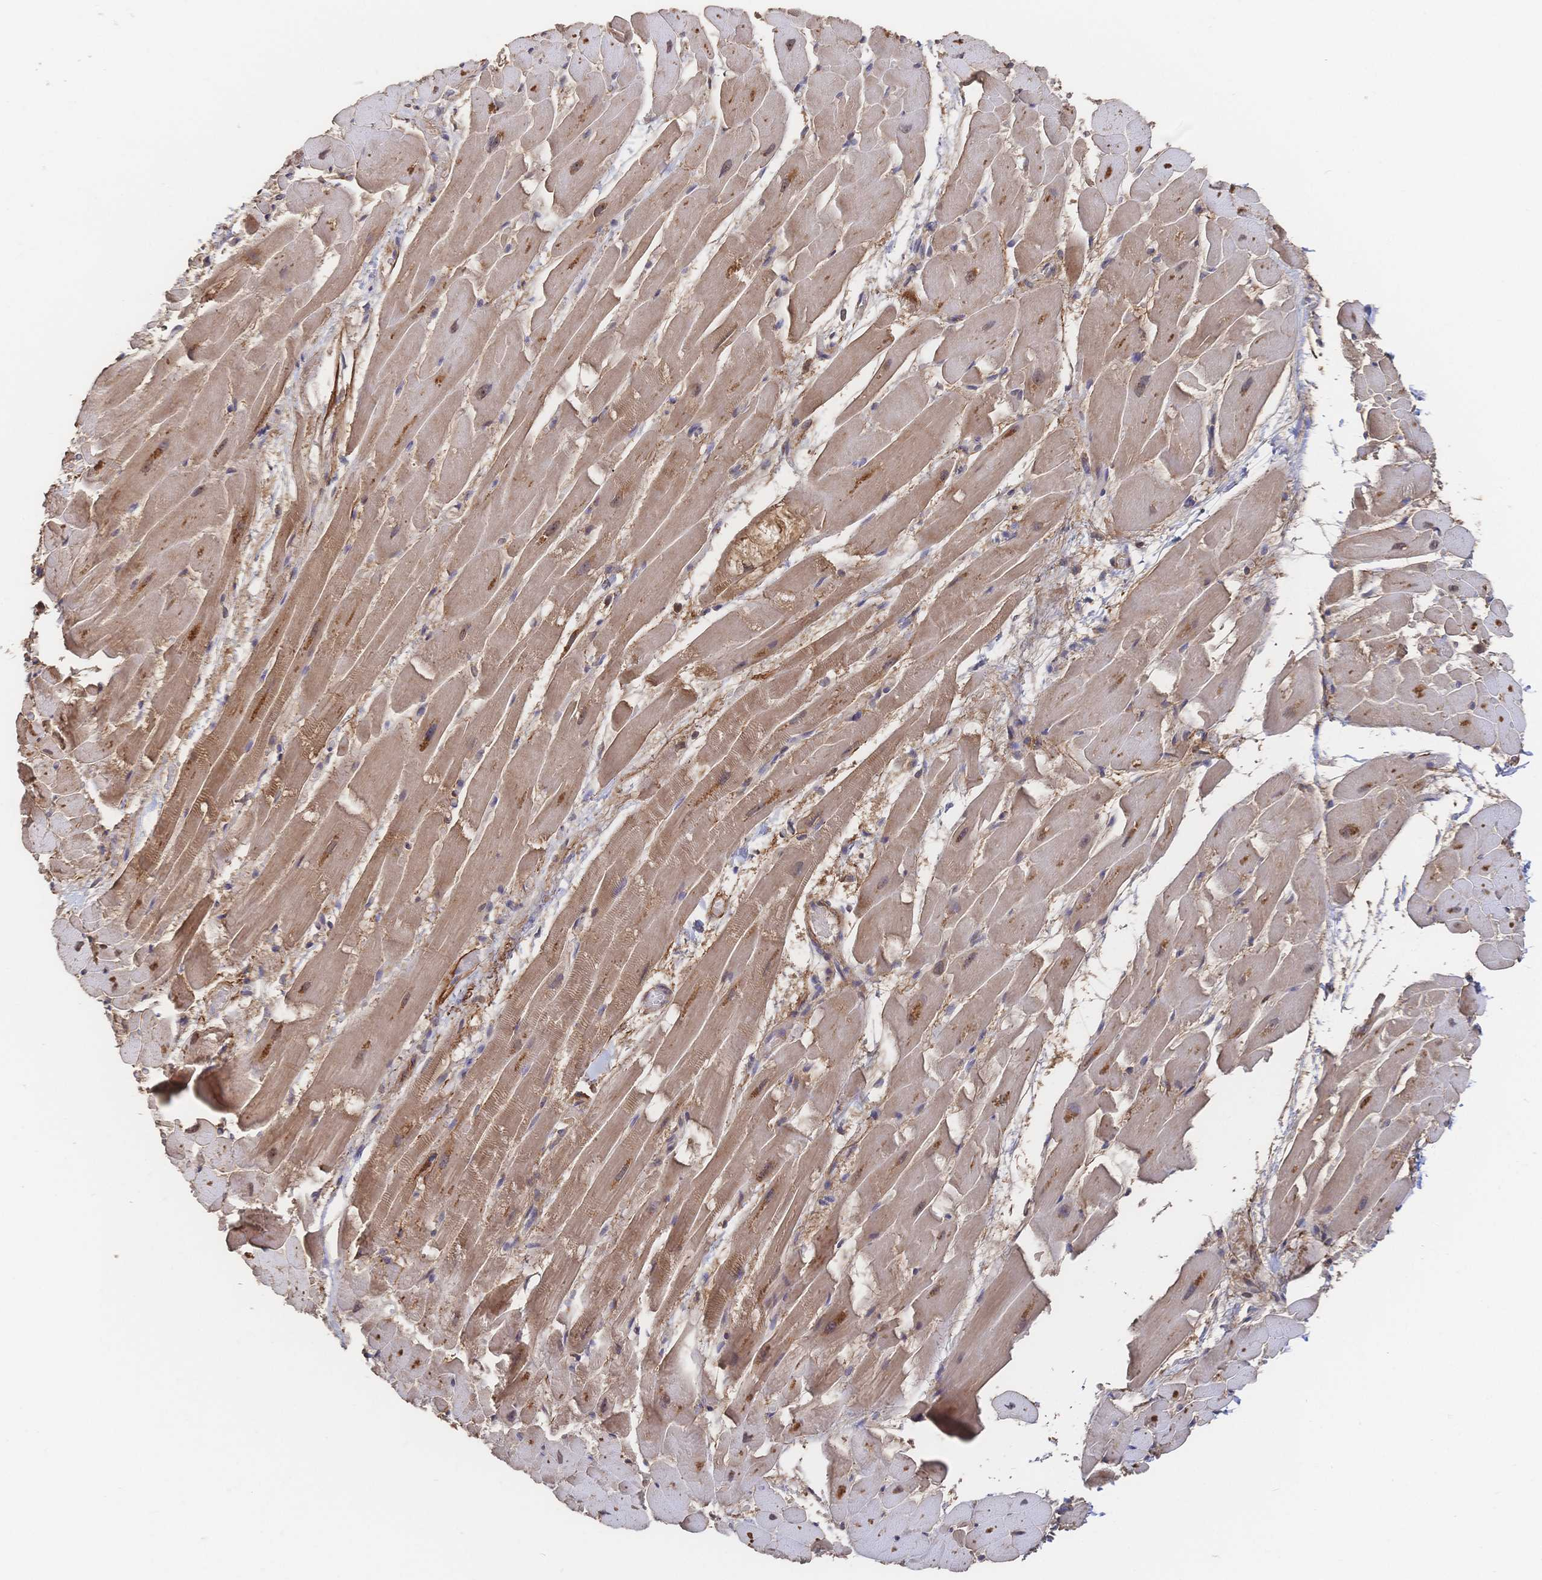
{"staining": {"intensity": "moderate", "quantity": ">75%", "location": "cytoplasmic/membranous,nuclear"}, "tissue": "heart muscle", "cell_type": "Cardiomyocytes", "image_type": "normal", "snomed": [{"axis": "morphology", "description": "Normal tissue, NOS"}, {"axis": "topography", "description": "Heart"}], "caption": "Cardiomyocytes show moderate cytoplasmic/membranous,nuclear expression in about >75% of cells in normal heart muscle. (DAB (3,3'-diaminobenzidine) IHC with brightfield microscopy, high magnification).", "gene": "DNAJA4", "patient": {"sex": "male", "age": 37}}